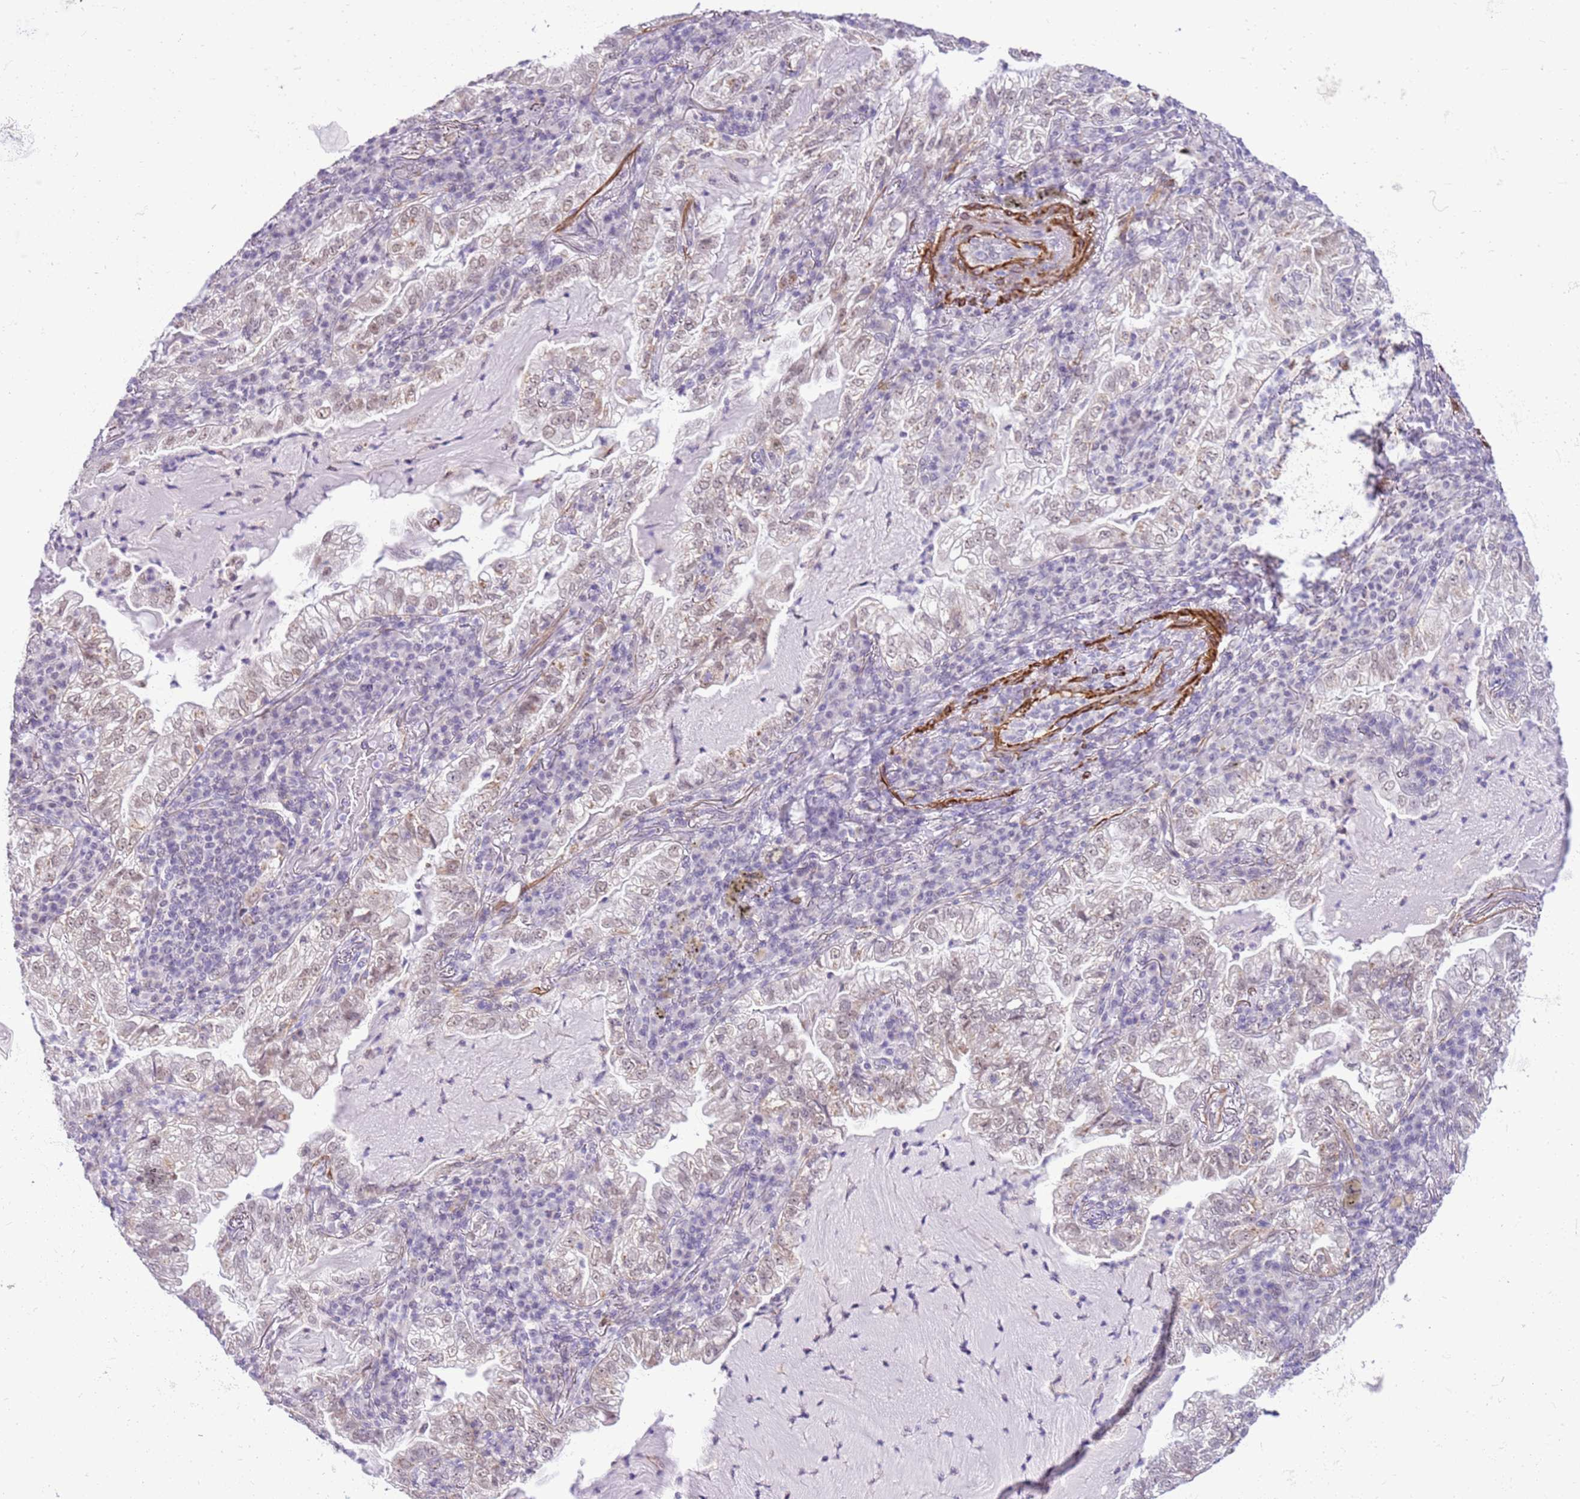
{"staining": {"intensity": "weak", "quantity": "<25%", "location": "nuclear"}, "tissue": "lung cancer", "cell_type": "Tumor cells", "image_type": "cancer", "snomed": [{"axis": "morphology", "description": "Adenocarcinoma, NOS"}, {"axis": "topography", "description": "Lung"}], "caption": "Micrograph shows no significant protein staining in tumor cells of lung cancer. (Stains: DAB immunohistochemistry (IHC) with hematoxylin counter stain, Microscopy: brightfield microscopy at high magnification).", "gene": "SMIM4", "patient": {"sex": "female", "age": 73}}